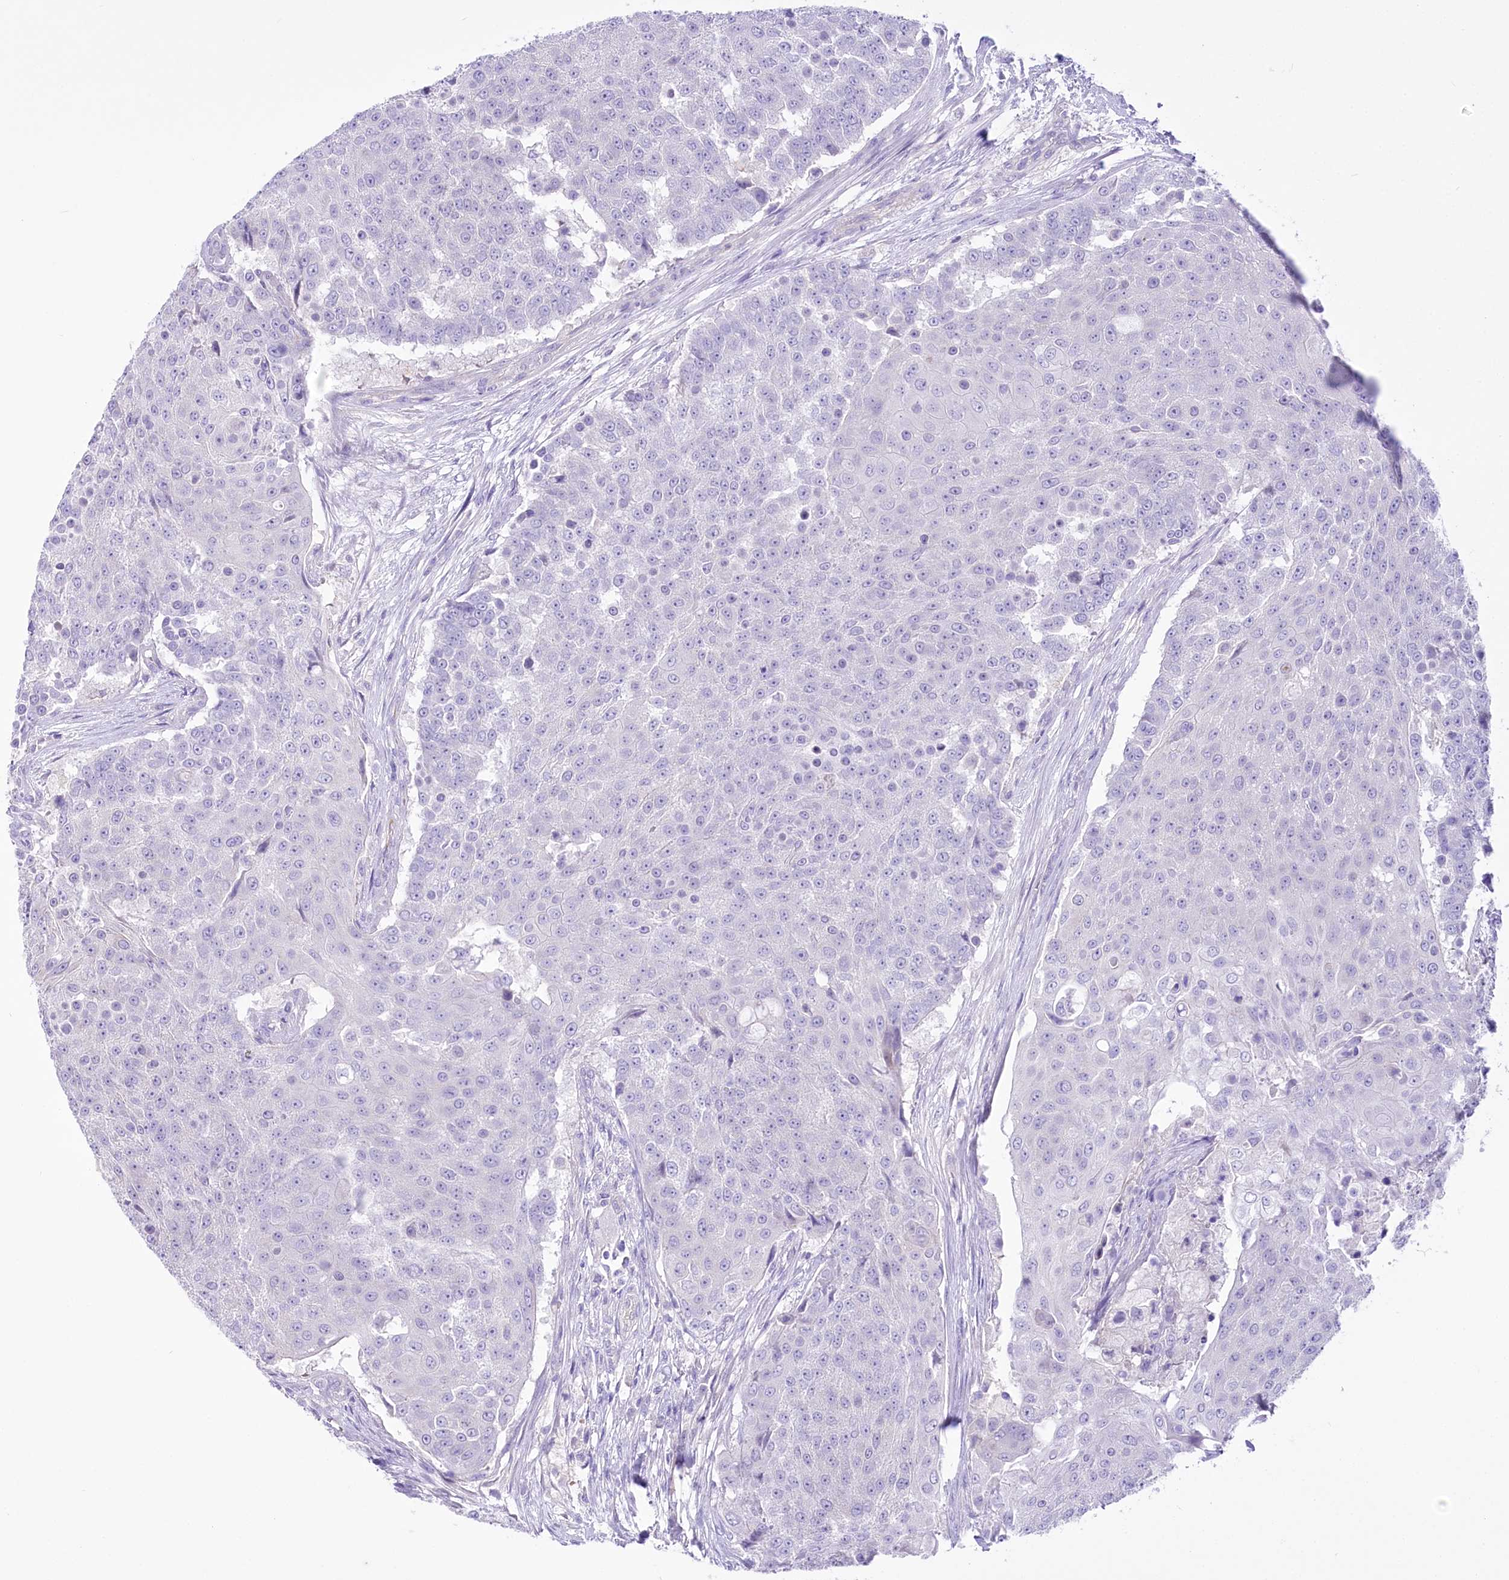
{"staining": {"intensity": "negative", "quantity": "none", "location": "none"}, "tissue": "urothelial cancer", "cell_type": "Tumor cells", "image_type": "cancer", "snomed": [{"axis": "morphology", "description": "Urothelial carcinoma, High grade"}, {"axis": "topography", "description": "Urinary bladder"}], "caption": "Tumor cells are negative for brown protein staining in urothelial carcinoma (high-grade).", "gene": "LRRC34", "patient": {"sex": "female", "age": 63}}